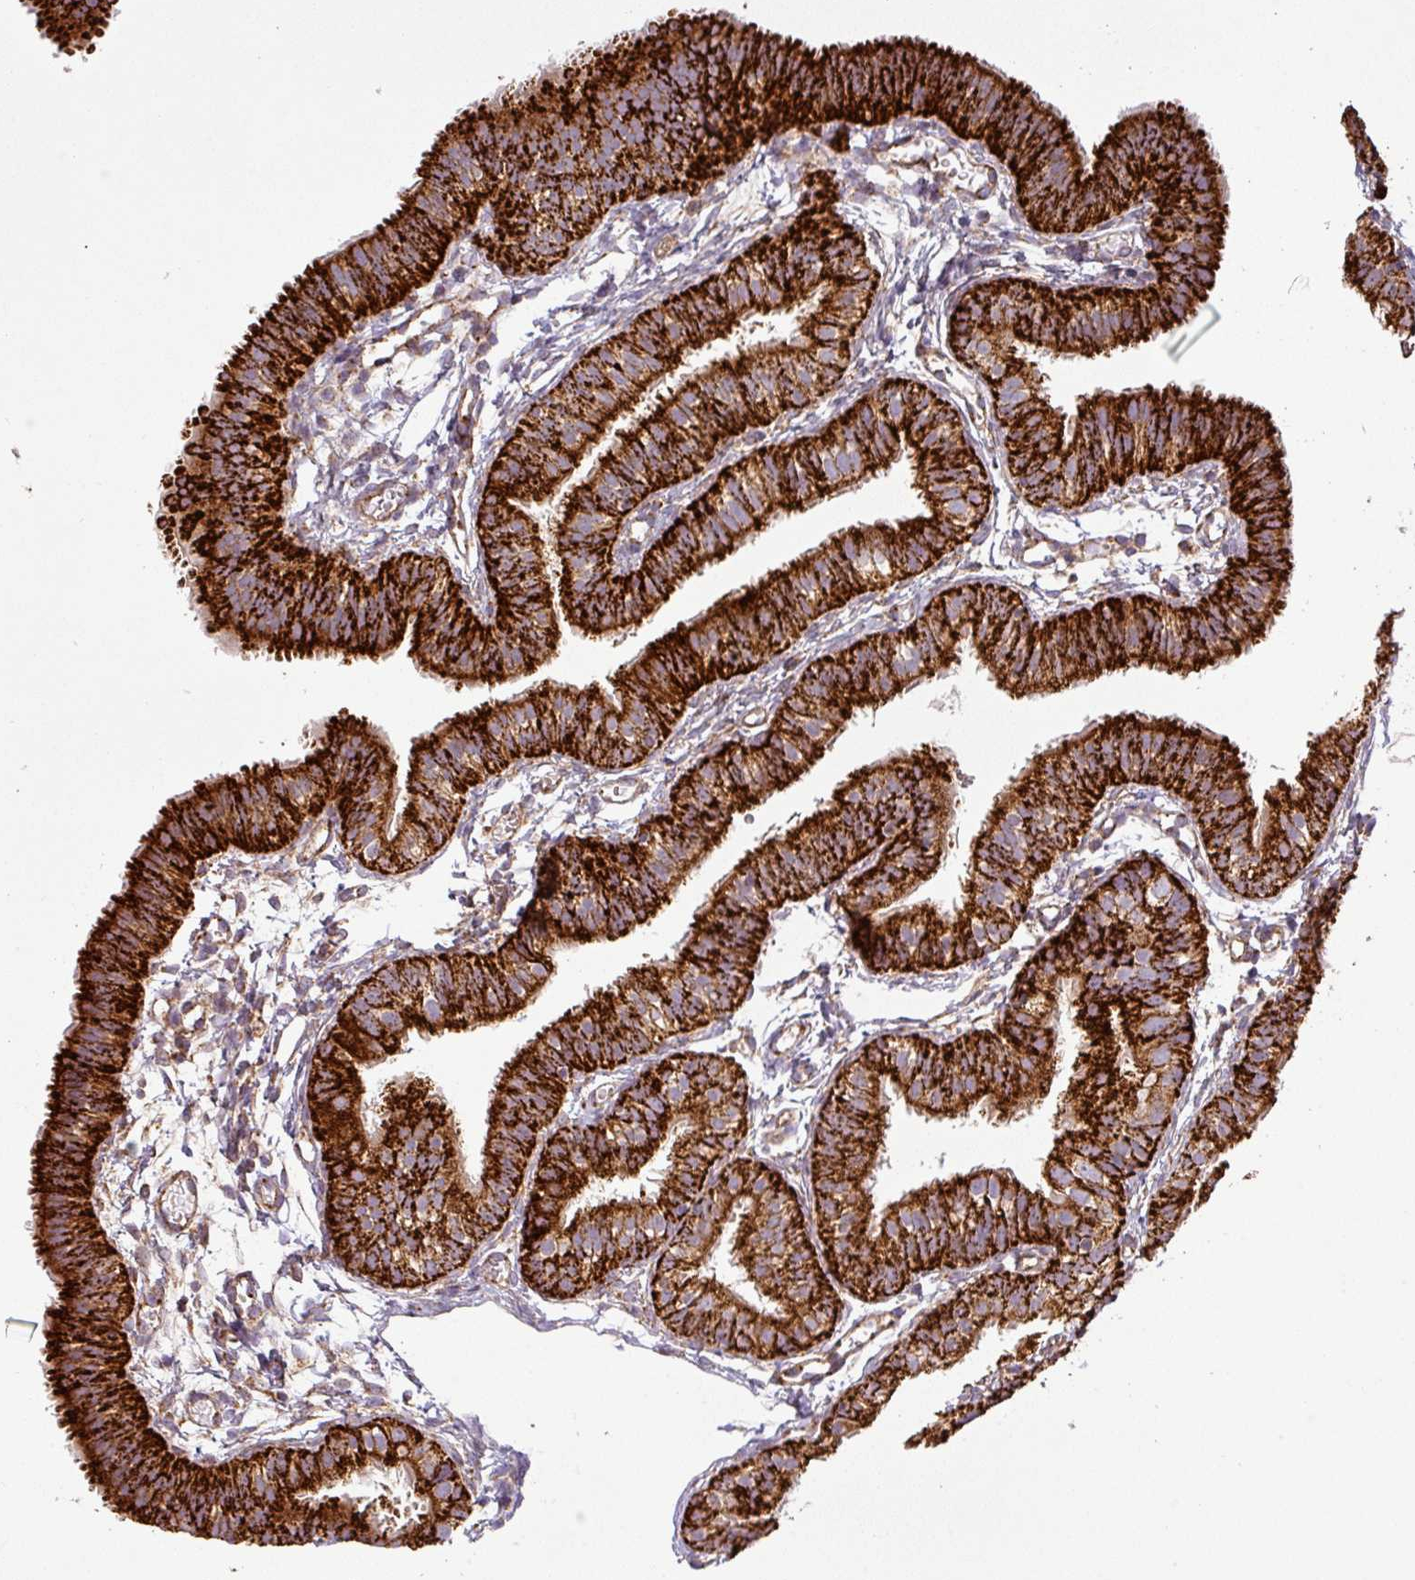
{"staining": {"intensity": "strong", "quantity": ">75%", "location": "cytoplasmic/membranous"}, "tissue": "fallopian tube", "cell_type": "Glandular cells", "image_type": "normal", "snomed": [{"axis": "morphology", "description": "Normal tissue, NOS"}, {"axis": "topography", "description": "Fallopian tube"}], "caption": "IHC of unremarkable human fallopian tube exhibits high levels of strong cytoplasmic/membranous staining in approximately >75% of glandular cells.", "gene": "GPD2", "patient": {"sex": "female", "age": 35}}